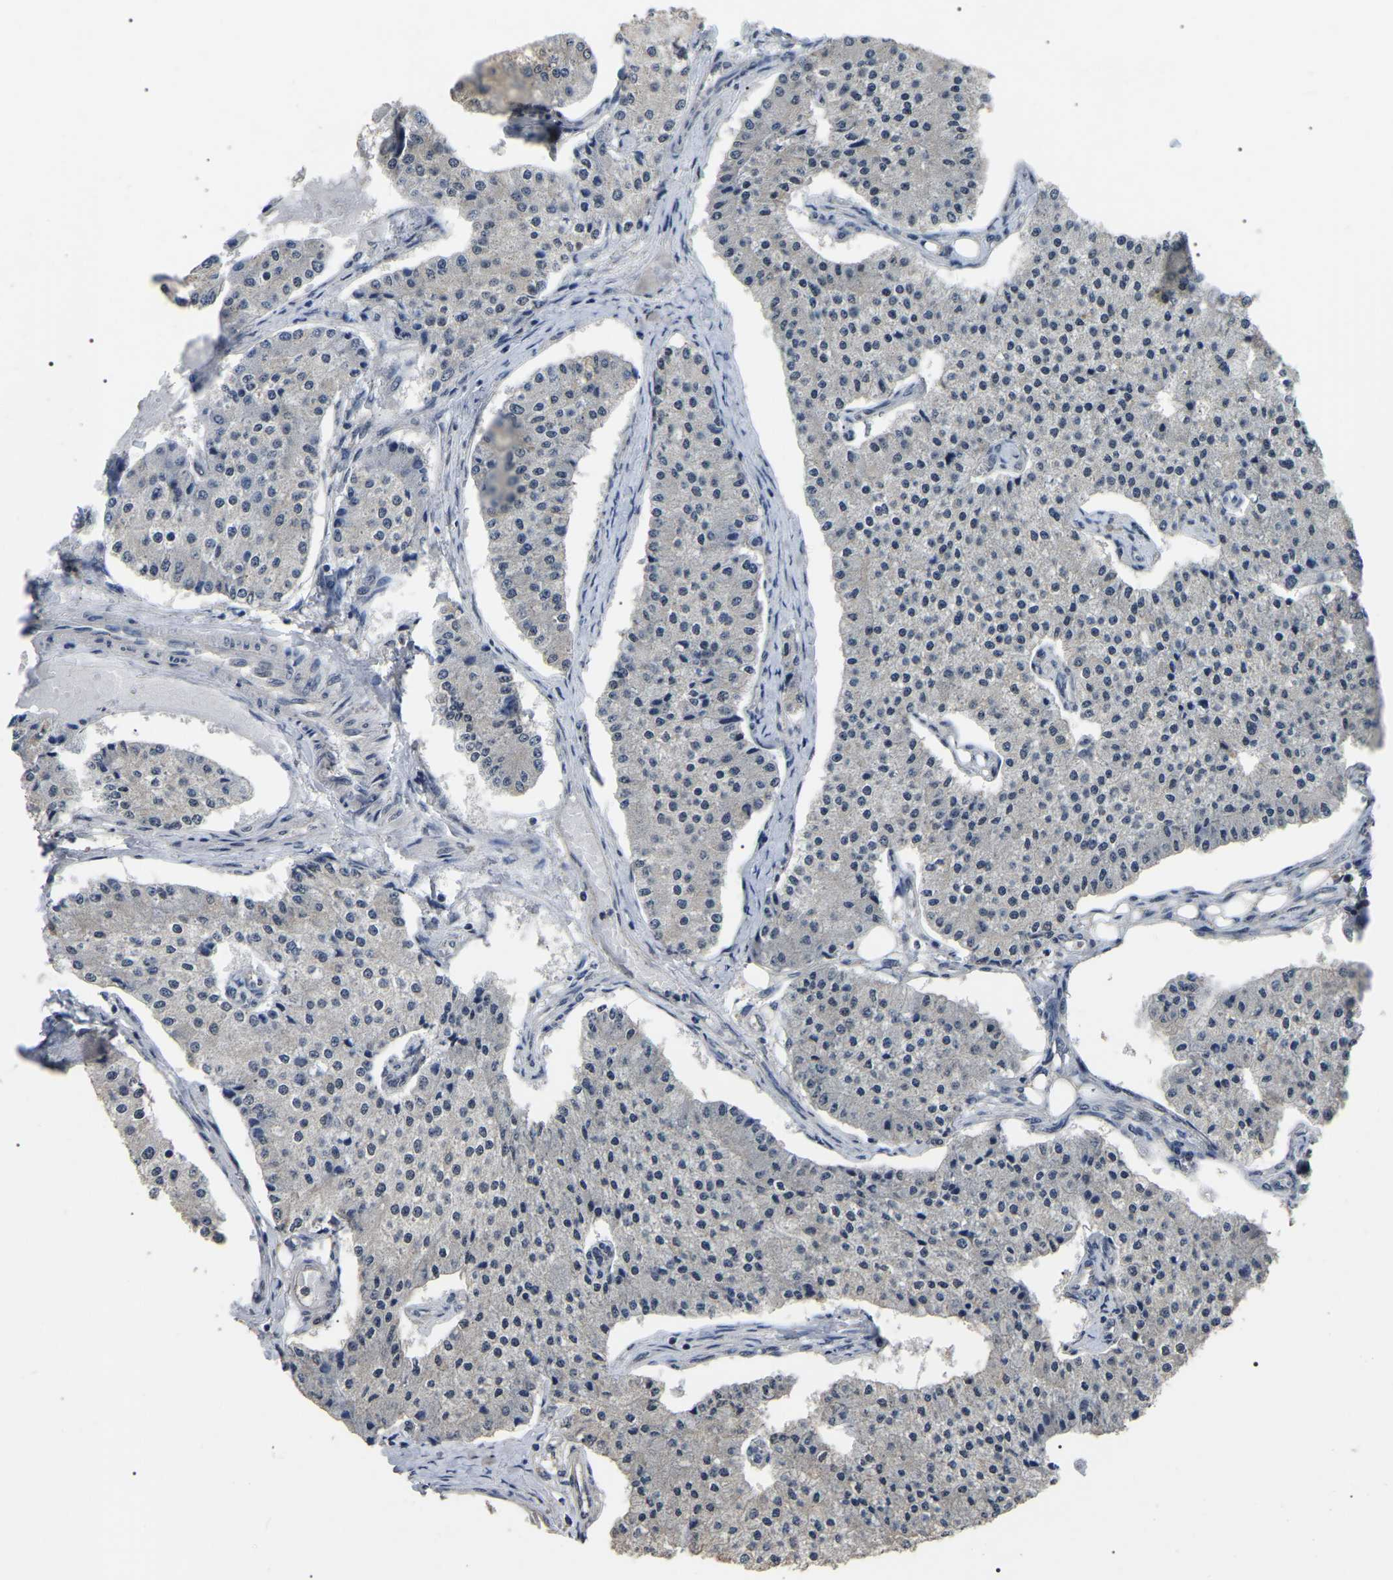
{"staining": {"intensity": "negative", "quantity": "none", "location": "none"}, "tissue": "carcinoid", "cell_type": "Tumor cells", "image_type": "cancer", "snomed": [{"axis": "morphology", "description": "Carcinoid, malignant, NOS"}, {"axis": "topography", "description": "Colon"}], "caption": "The immunohistochemistry image has no significant staining in tumor cells of carcinoid tissue.", "gene": "PPM1E", "patient": {"sex": "female", "age": 52}}